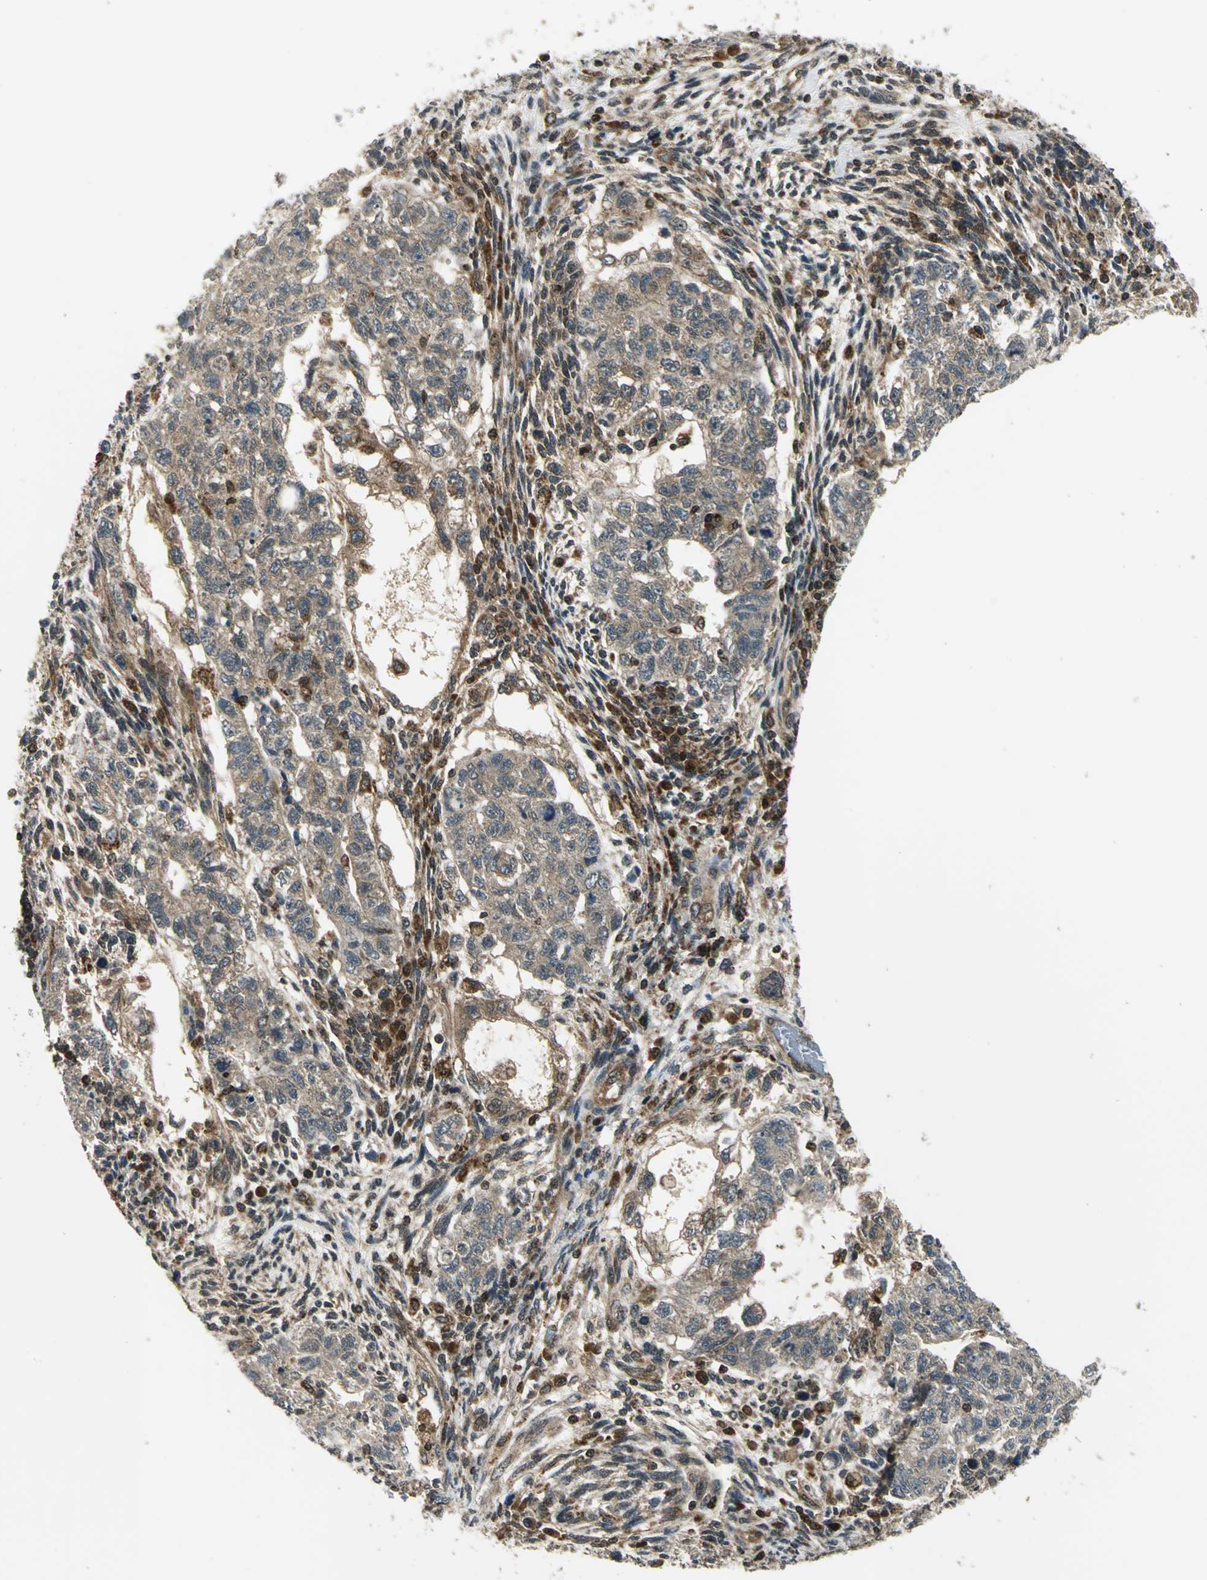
{"staining": {"intensity": "moderate", "quantity": ">75%", "location": "cytoplasmic/membranous"}, "tissue": "testis cancer", "cell_type": "Tumor cells", "image_type": "cancer", "snomed": [{"axis": "morphology", "description": "Normal tissue, NOS"}, {"axis": "morphology", "description": "Carcinoma, Embryonal, NOS"}, {"axis": "topography", "description": "Testis"}], "caption": "Testis cancer (embryonal carcinoma) stained with DAB (3,3'-diaminobenzidine) IHC shows medium levels of moderate cytoplasmic/membranous positivity in about >75% of tumor cells. The staining is performed using DAB brown chromogen to label protein expression. The nuclei are counter-stained blue using hematoxylin.", "gene": "NUDT2", "patient": {"sex": "male", "age": 36}}